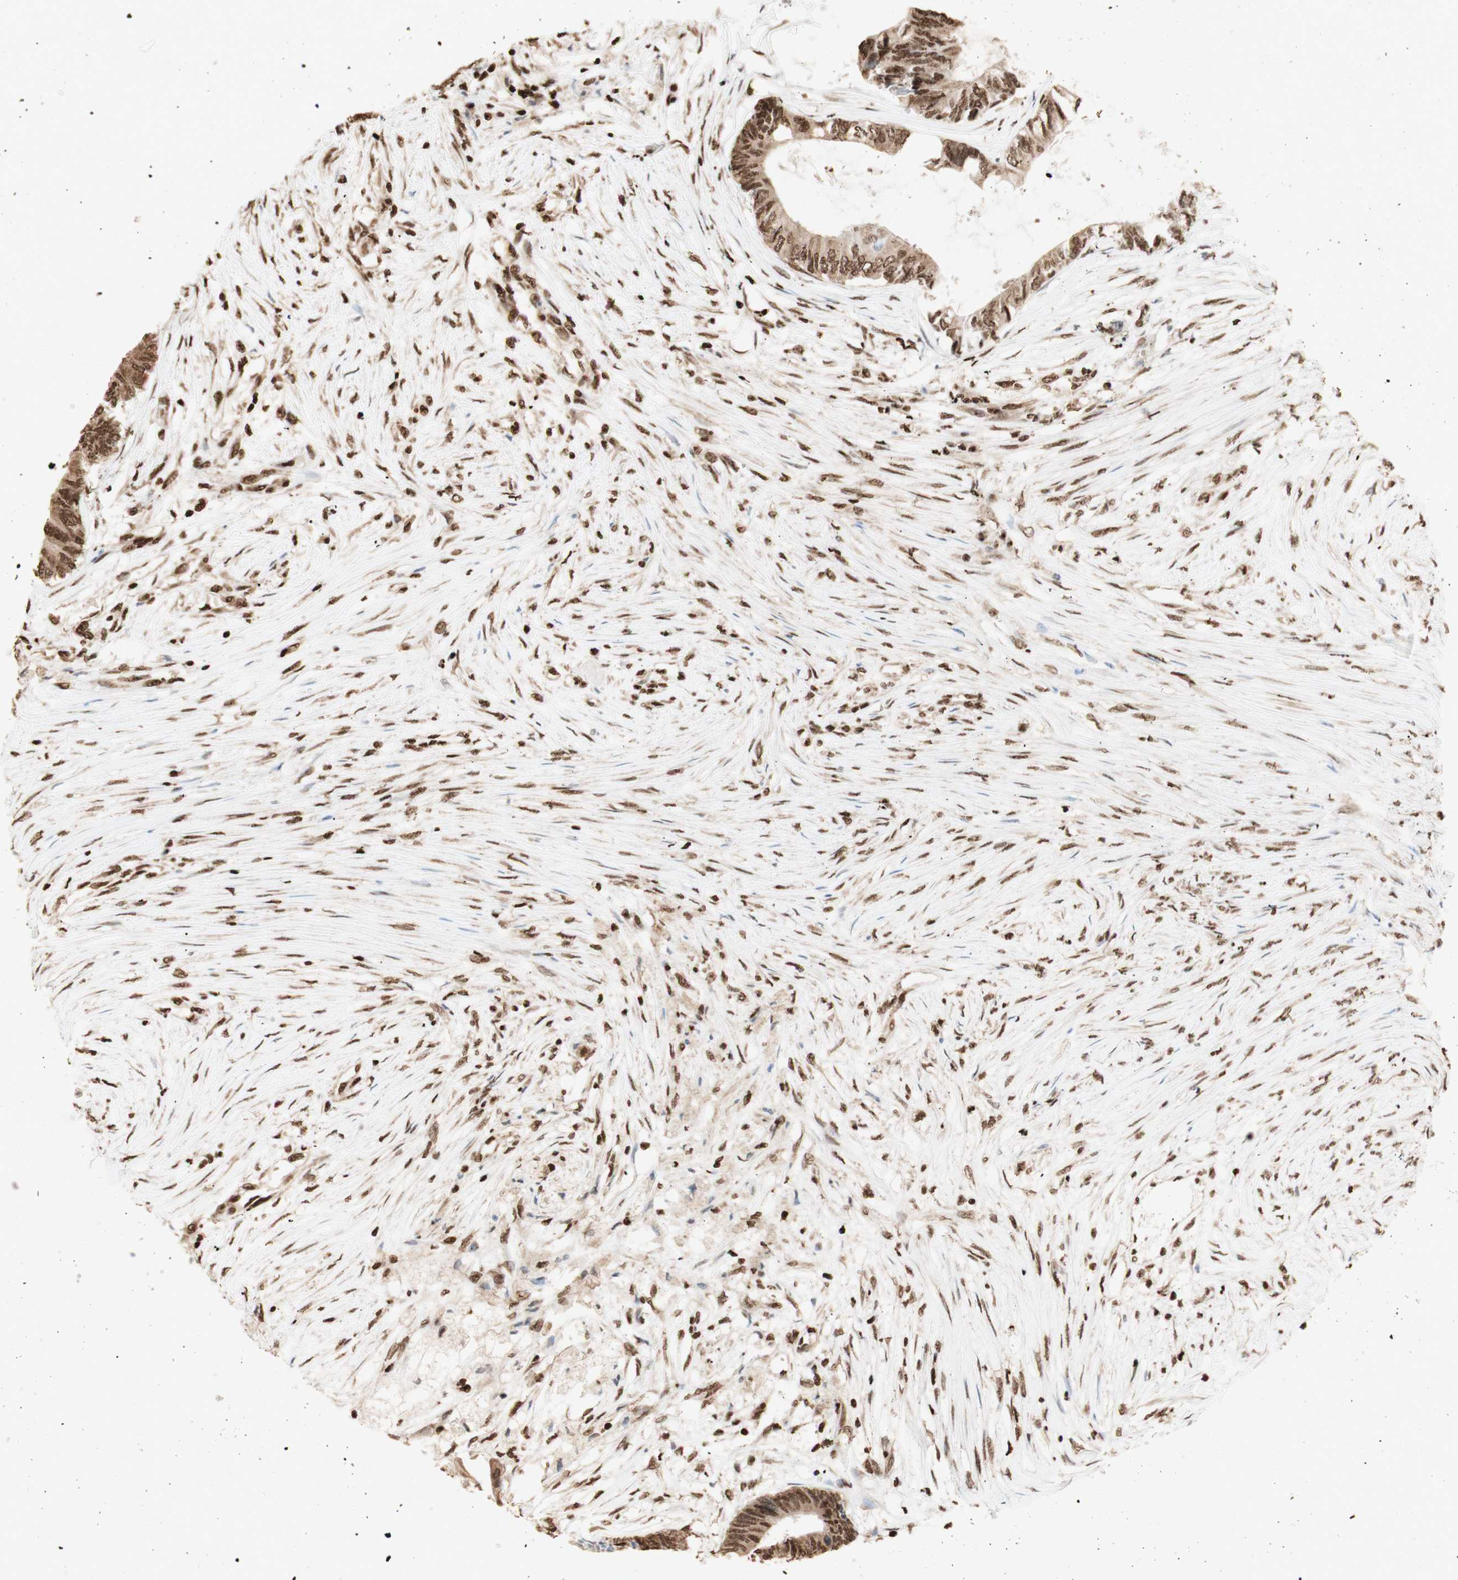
{"staining": {"intensity": "moderate", "quantity": ">75%", "location": "nuclear"}, "tissue": "colorectal cancer", "cell_type": "Tumor cells", "image_type": "cancer", "snomed": [{"axis": "morphology", "description": "Adenocarcinoma, NOS"}, {"axis": "topography", "description": "Rectum"}], "caption": "This micrograph reveals colorectal cancer stained with IHC to label a protein in brown. The nuclear of tumor cells show moderate positivity for the protein. Nuclei are counter-stained blue.", "gene": "HNRNPA2B1", "patient": {"sex": "male", "age": 63}}